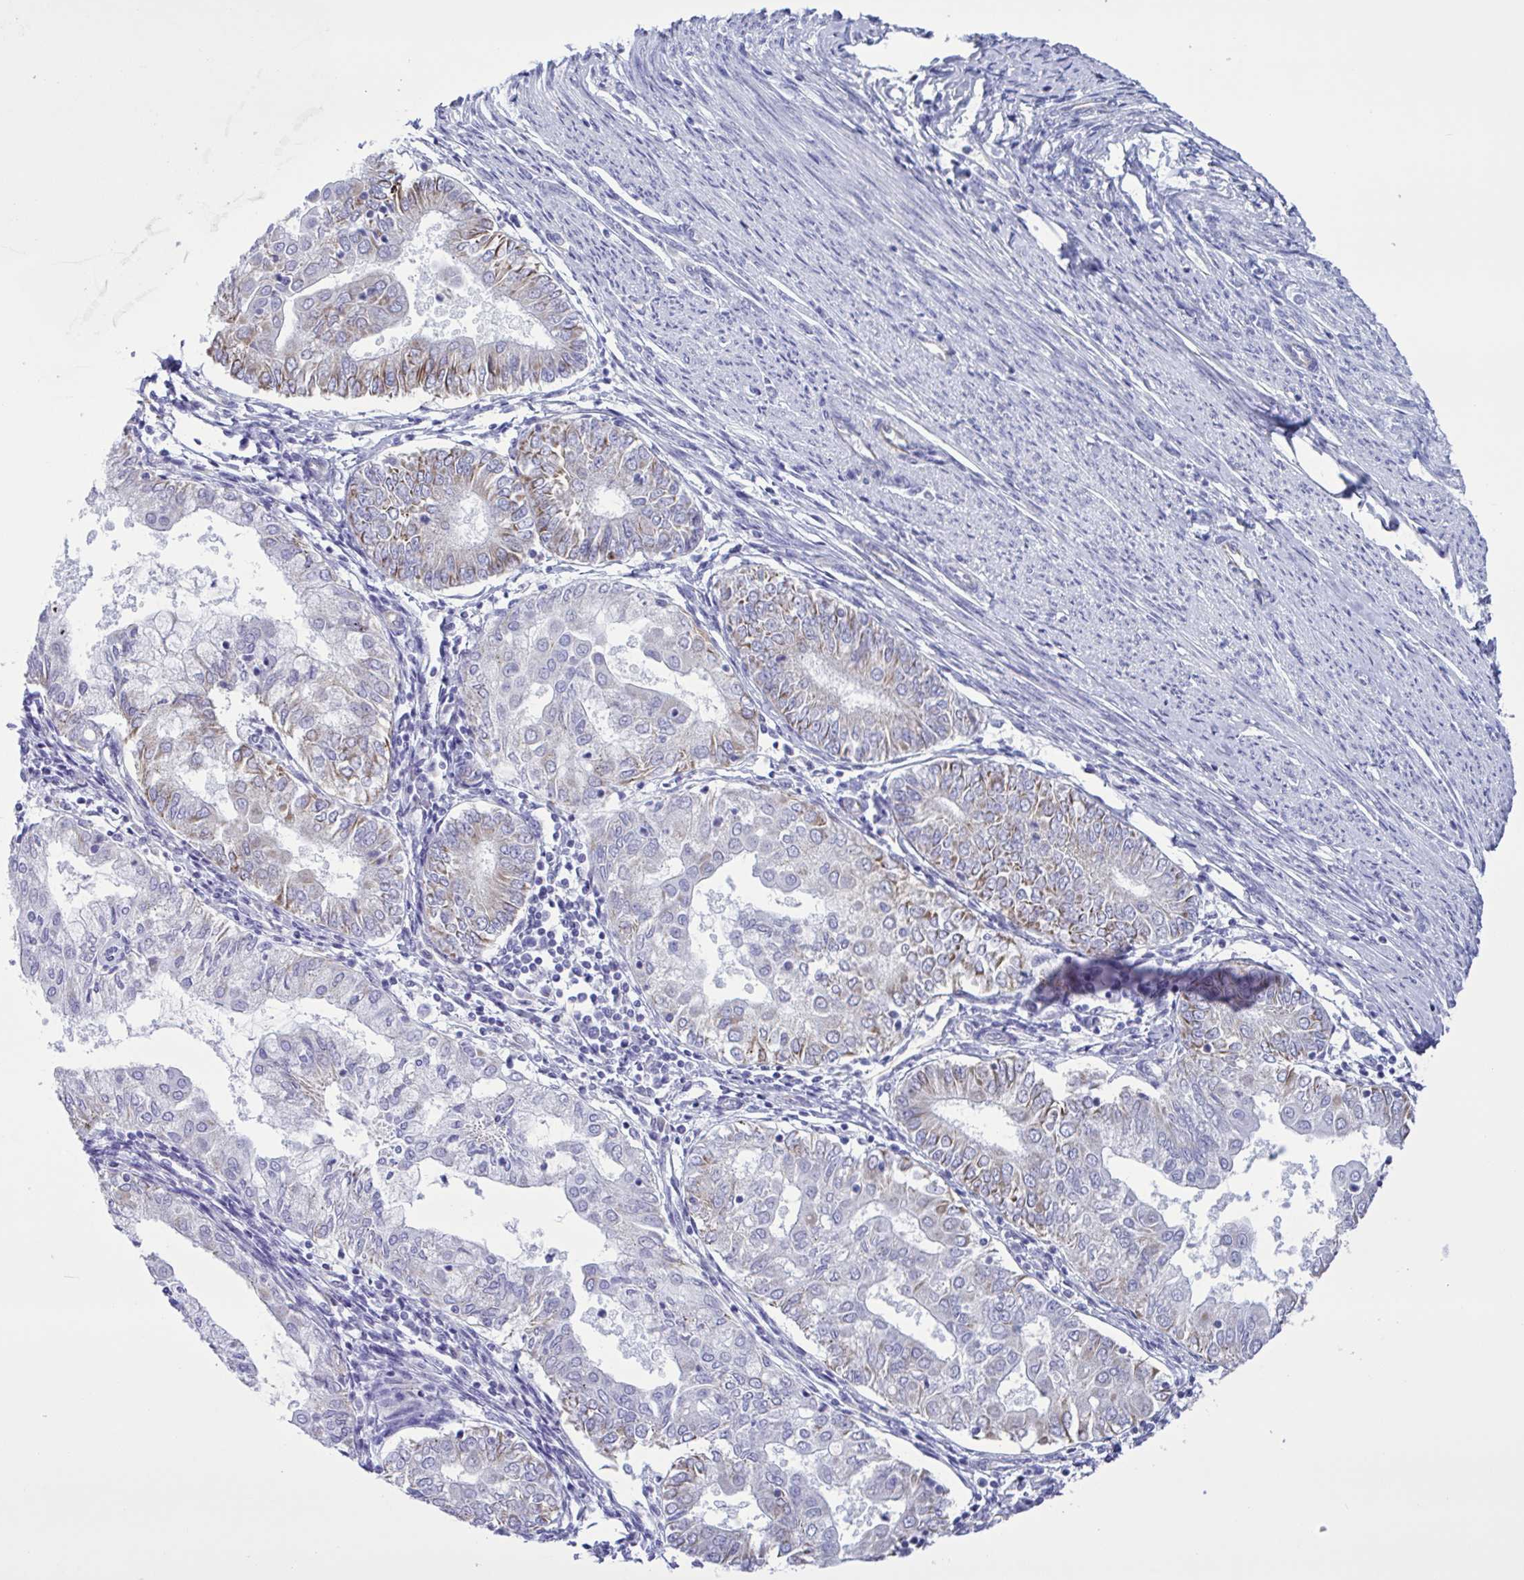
{"staining": {"intensity": "moderate", "quantity": "<25%", "location": "cytoplasmic/membranous"}, "tissue": "endometrial cancer", "cell_type": "Tumor cells", "image_type": "cancer", "snomed": [{"axis": "morphology", "description": "Adenocarcinoma, NOS"}, {"axis": "topography", "description": "Endometrium"}], "caption": "A low amount of moderate cytoplasmic/membranous staining is seen in about <25% of tumor cells in endometrial cancer tissue.", "gene": "TMEM86B", "patient": {"sex": "female", "age": 68}}